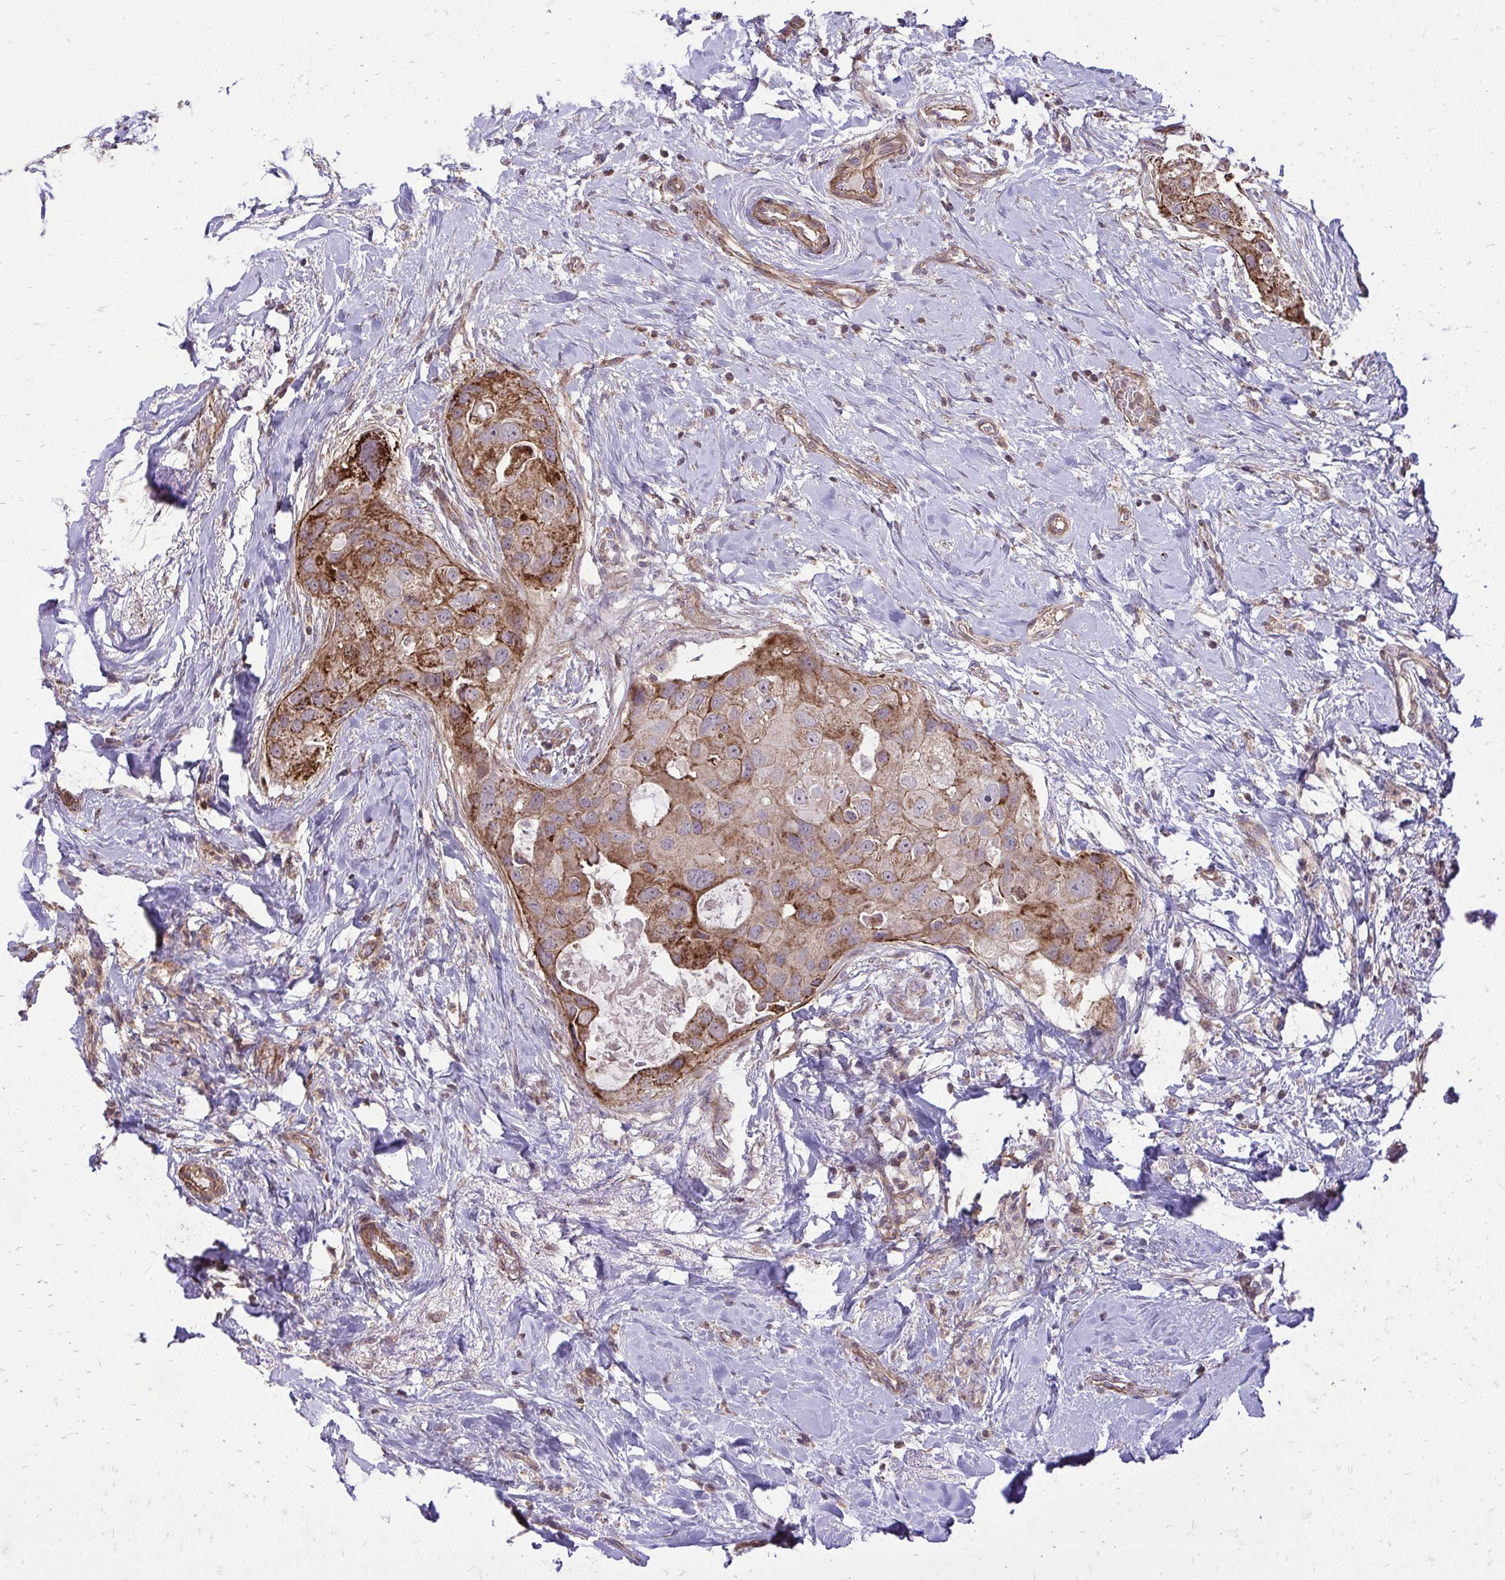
{"staining": {"intensity": "moderate", "quantity": ">75%", "location": "cytoplasmic/membranous"}, "tissue": "breast cancer", "cell_type": "Tumor cells", "image_type": "cancer", "snomed": [{"axis": "morphology", "description": "Duct carcinoma"}, {"axis": "topography", "description": "Breast"}], "caption": "Immunohistochemical staining of human breast cancer (infiltrating ductal carcinoma) demonstrates medium levels of moderate cytoplasmic/membranous positivity in approximately >75% of tumor cells.", "gene": "SLC7A5", "patient": {"sex": "female", "age": 43}}